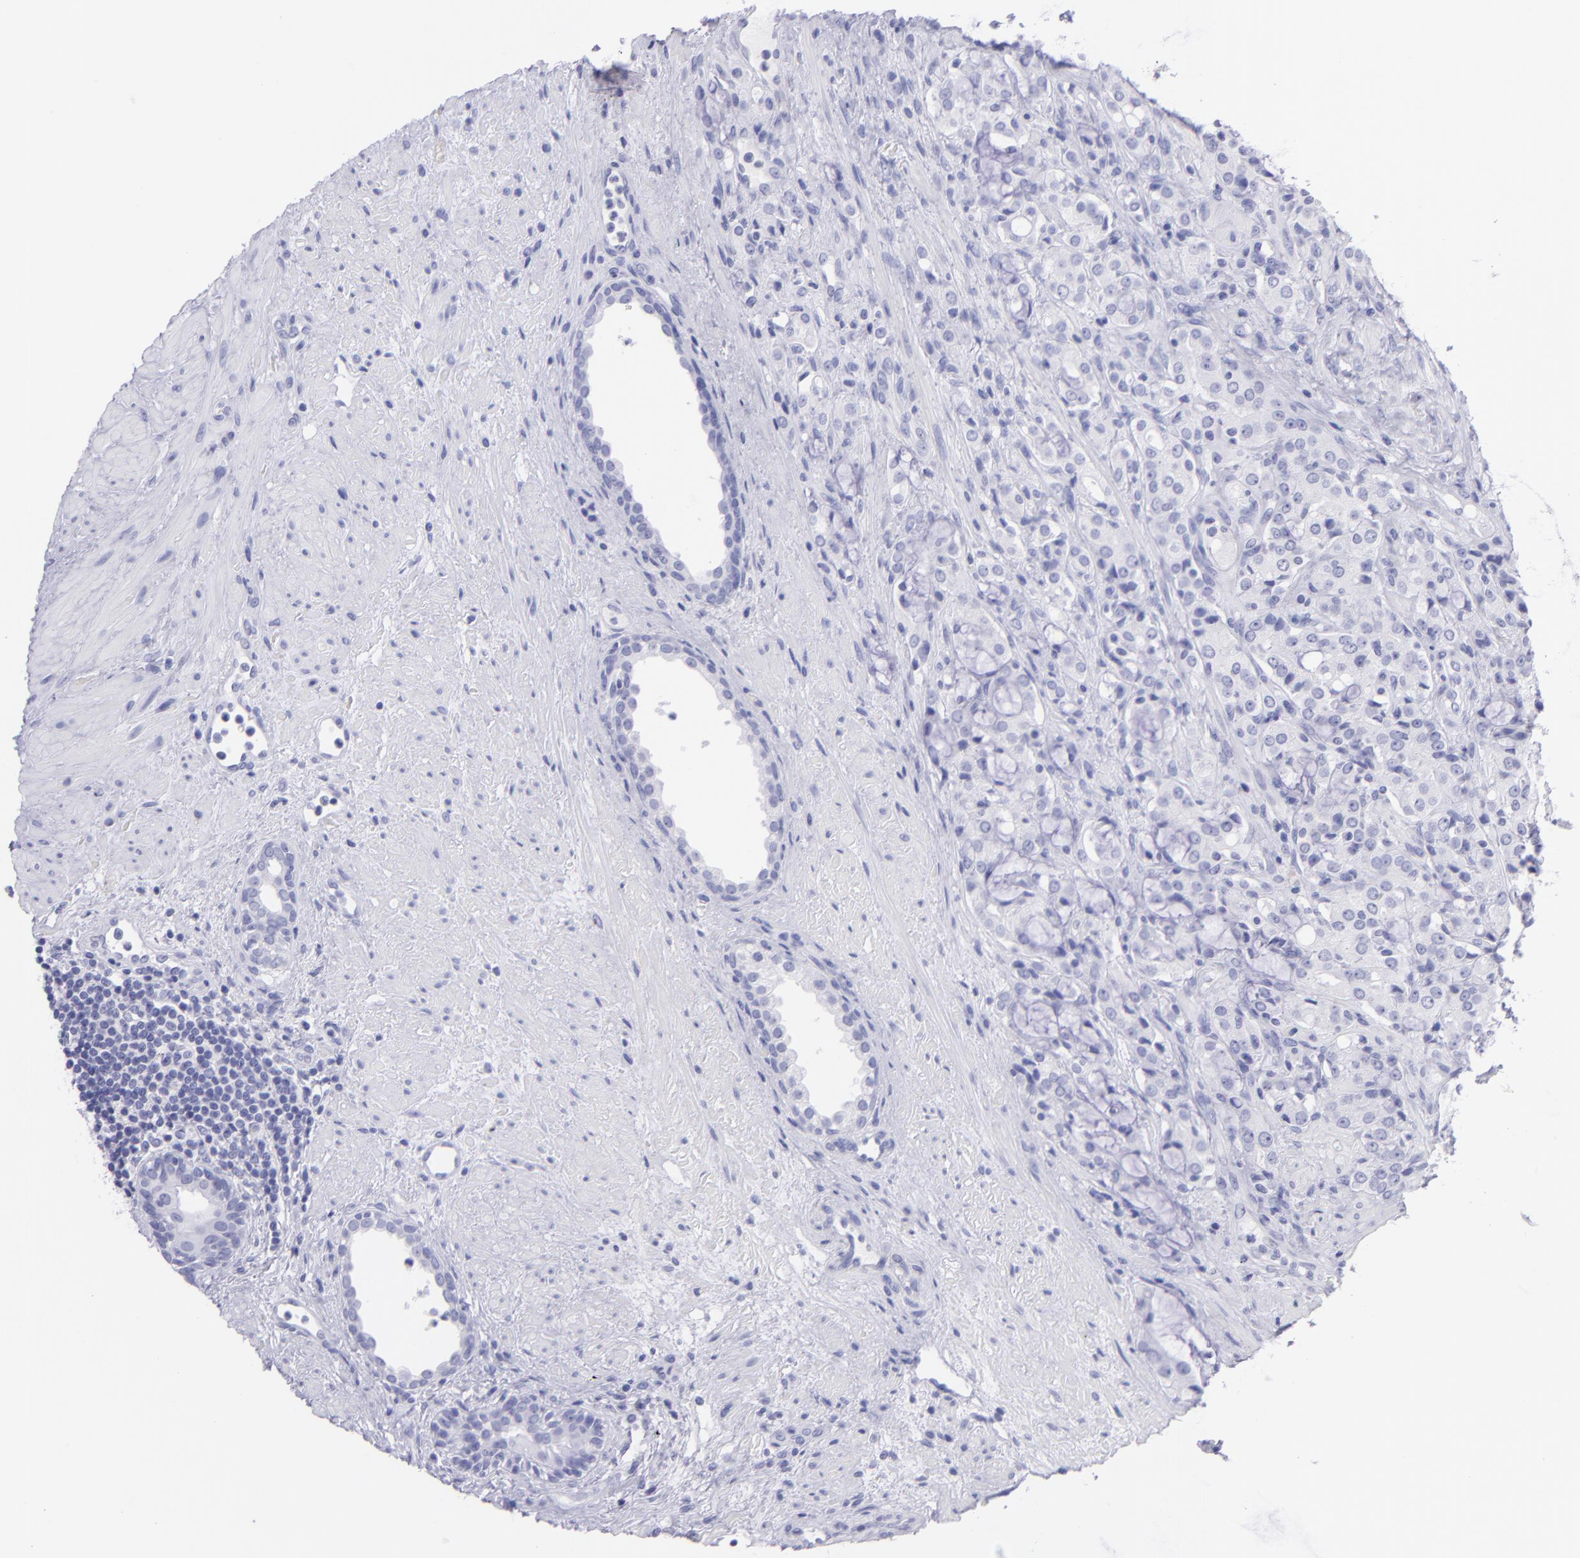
{"staining": {"intensity": "negative", "quantity": "none", "location": "none"}, "tissue": "prostate cancer", "cell_type": "Tumor cells", "image_type": "cancer", "snomed": [{"axis": "morphology", "description": "Adenocarcinoma, High grade"}, {"axis": "topography", "description": "Prostate"}], "caption": "This is an immunohistochemistry photomicrograph of high-grade adenocarcinoma (prostate). There is no positivity in tumor cells.", "gene": "CNP", "patient": {"sex": "male", "age": 72}}